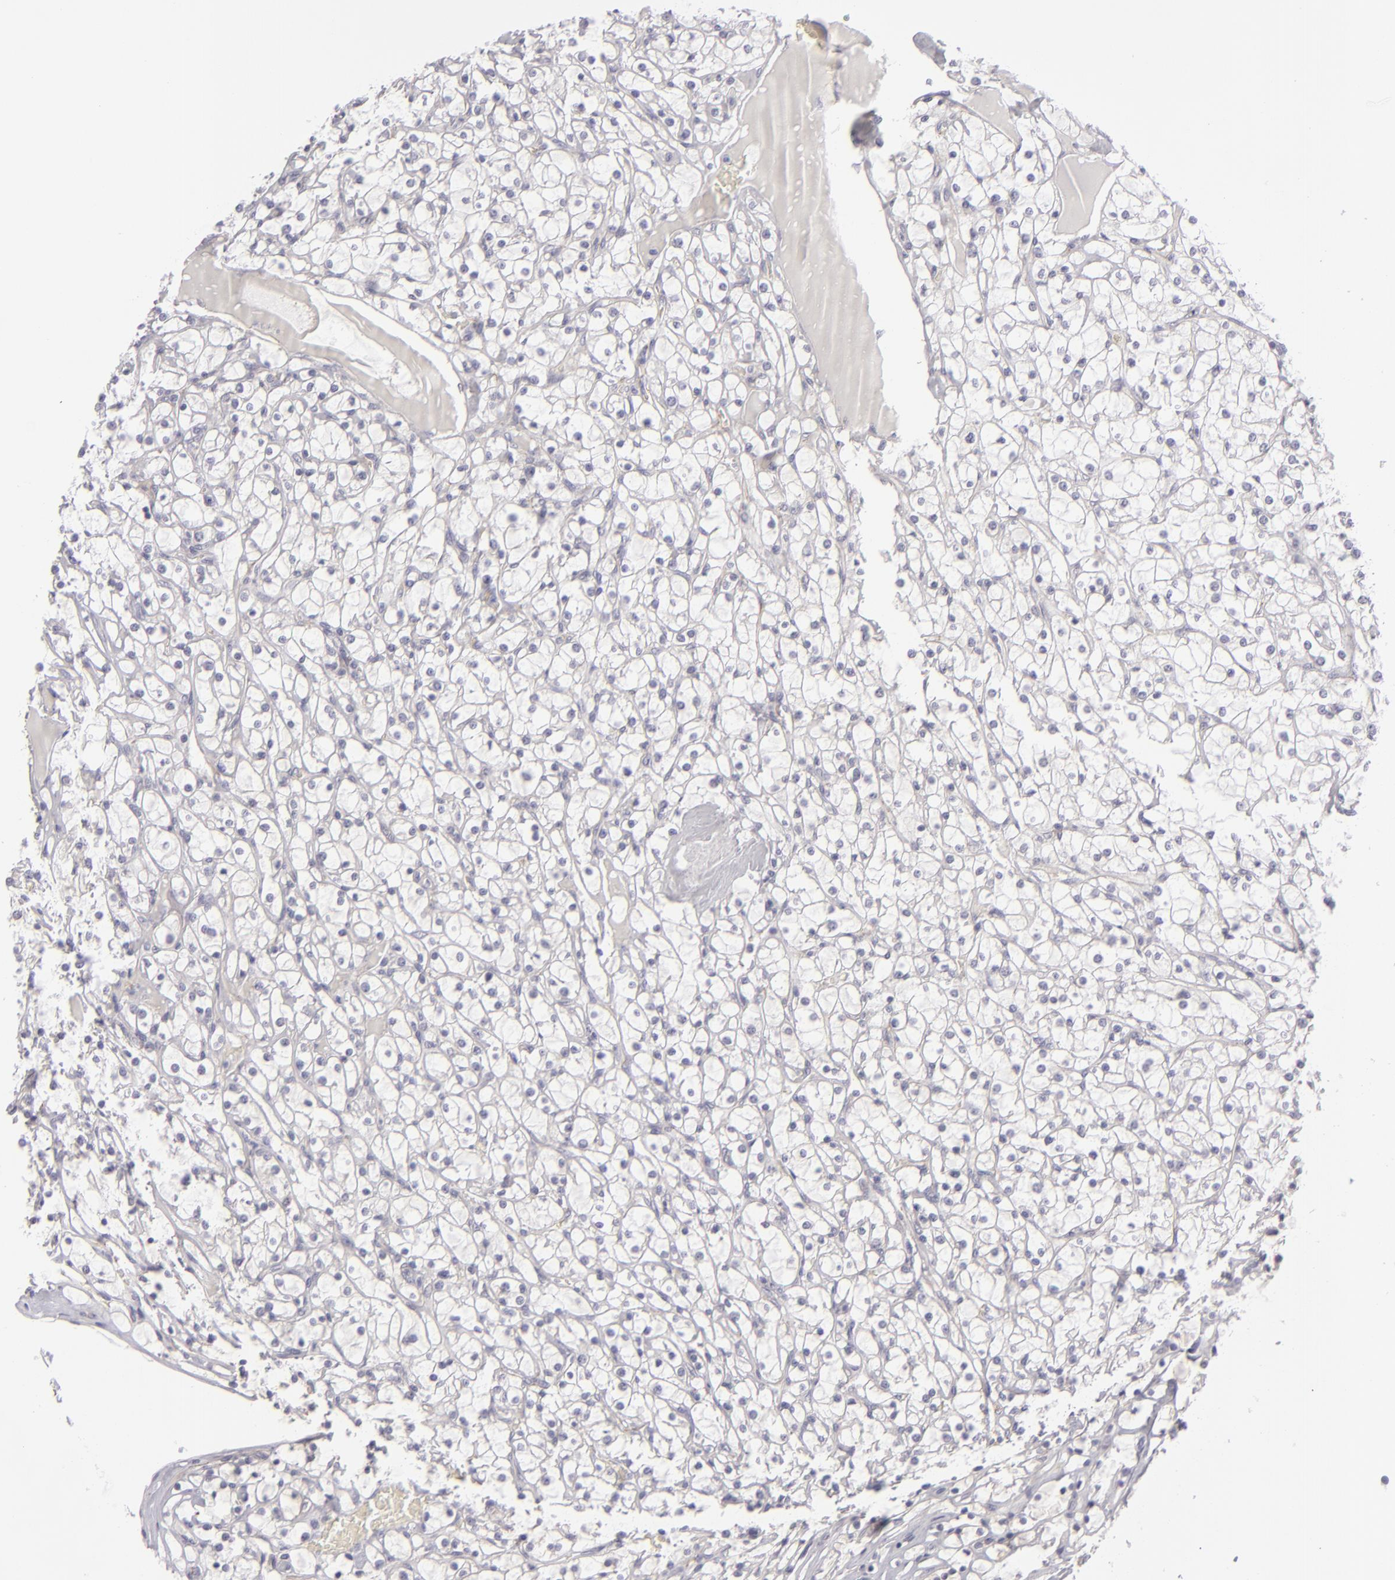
{"staining": {"intensity": "negative", "quantity": "none", "location": "none"}, "tissue": "renal cancer", "cell_type": "Tumor cells", "image_type": "cancer", "snomed": [{"axis": "morphology", "description": "Adenocarcinoma, NOS"}, {"axis": "topography", "description": "Kidney"}], "caption": "This is an IHC histopathology image of human adenocarcinoma (renal). There is no positivity in tumor cells.", "gene": "JUP", "patient": {"sex": "female", "age": 73}}